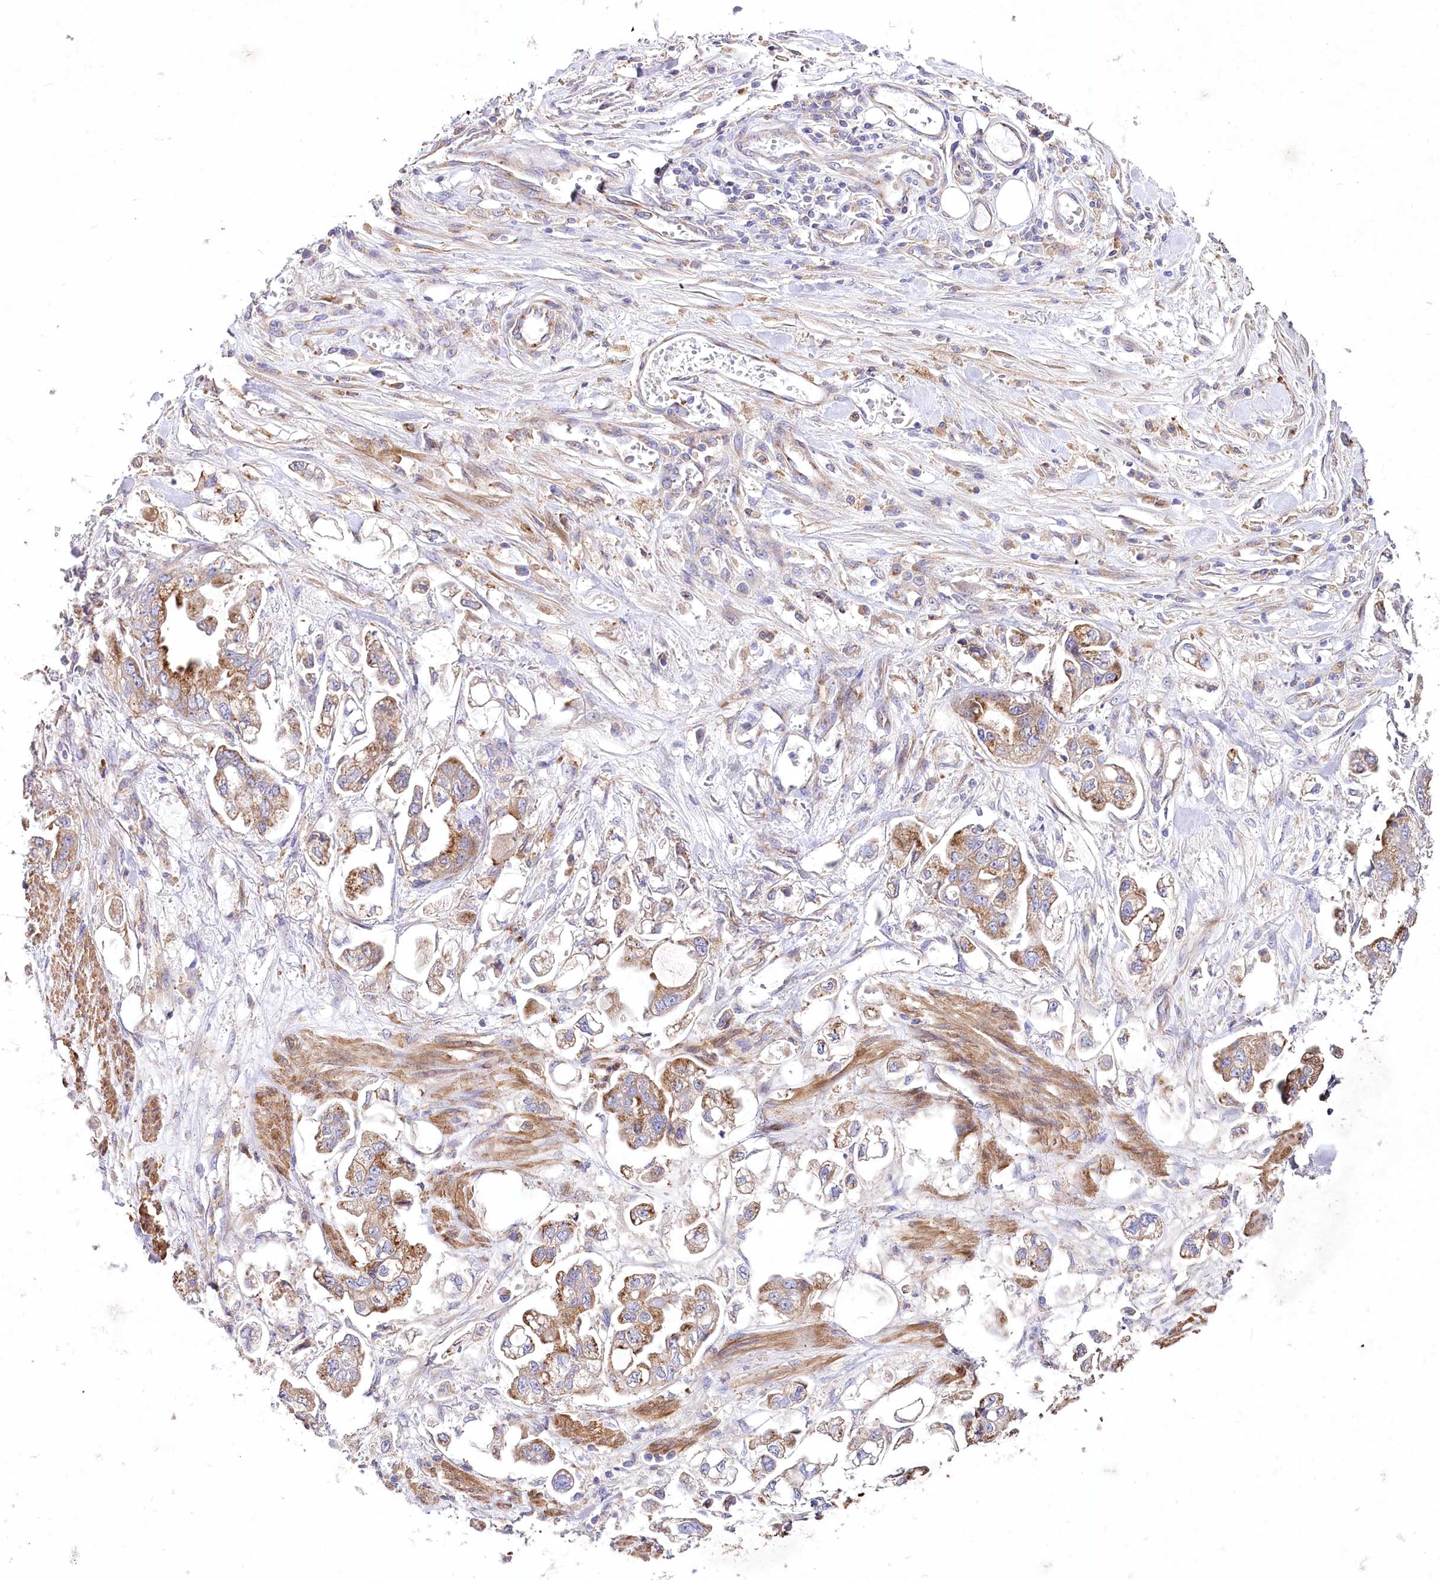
{"staining": {"intensity": "moderate", "quantity": ">75%", "location": "cytoplasmic/membranous"}, "tissue": "stomach cancer", "cell_type": "Tumor cells", "image_type": "cancer", "snomed": [{"axis": "morphology", "description": "Adenocarcinoma, NOS"}, {"axis": "topography", "description": "Stomach"}], "caption": "Immunohistochemical staining of human stomach adenocarcinoma demonstrates medium levels of moderate cytoplasmic/membranous protein expression in approximately >75% of tumor cells.", "gene": "STX6", "patient": {"sex": "male", "age": 62}}